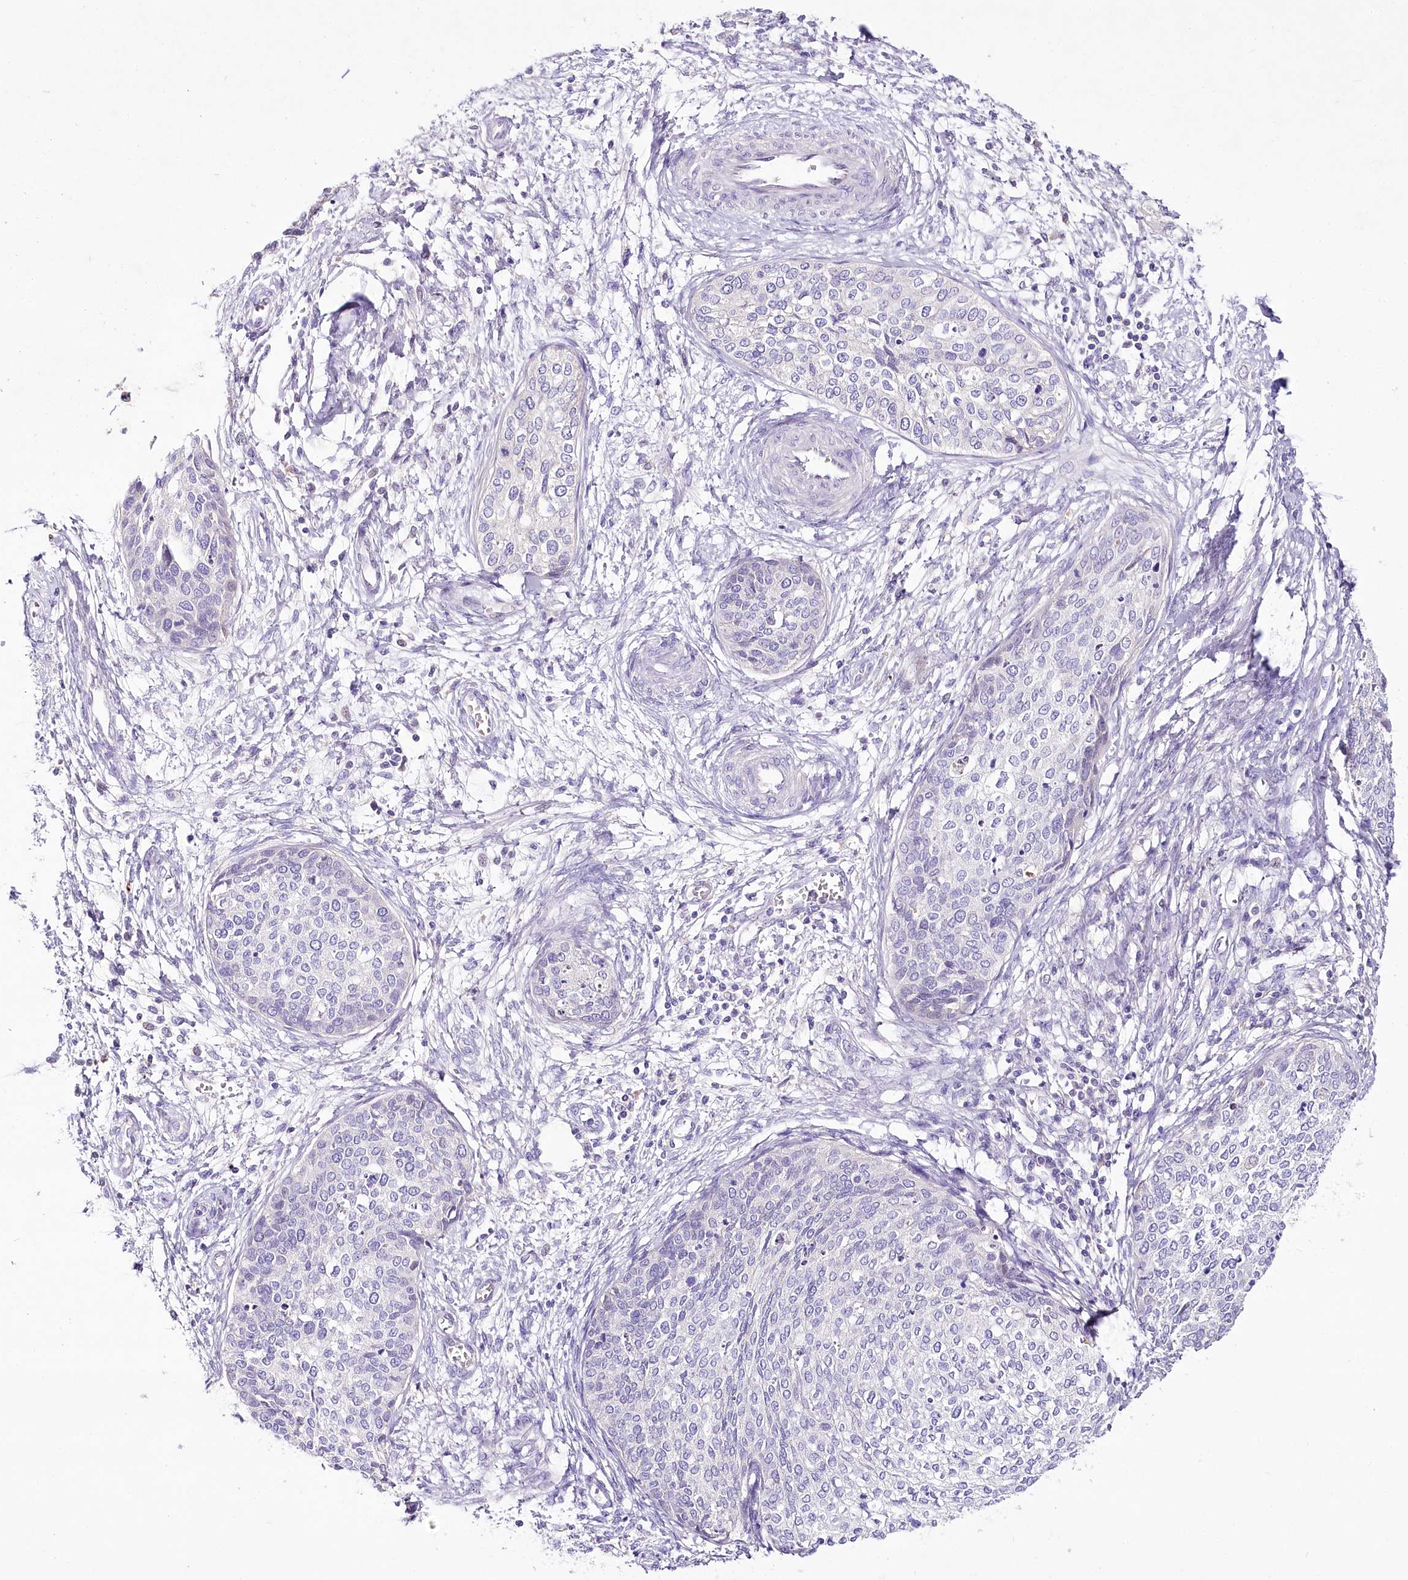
{"staining": {"intensity": "negative", "quantity": "none", "location": "none"}, "tissue": "cervical cancer", "cell_type": "Tumor cells", "image_type": "cancer", "snomed": [{"axis": "morphology", "description": "Squamous cell carcinoma, NOS"}, {"axis": "topography", "description": "Cervix"}], "caption": "An image of cervical squamous cell carcinoma stained for a protein exhibits no brown staining in tumor cells.", "gene": "LRRC14B", "patient": {"sex": "female", "age": 37}}